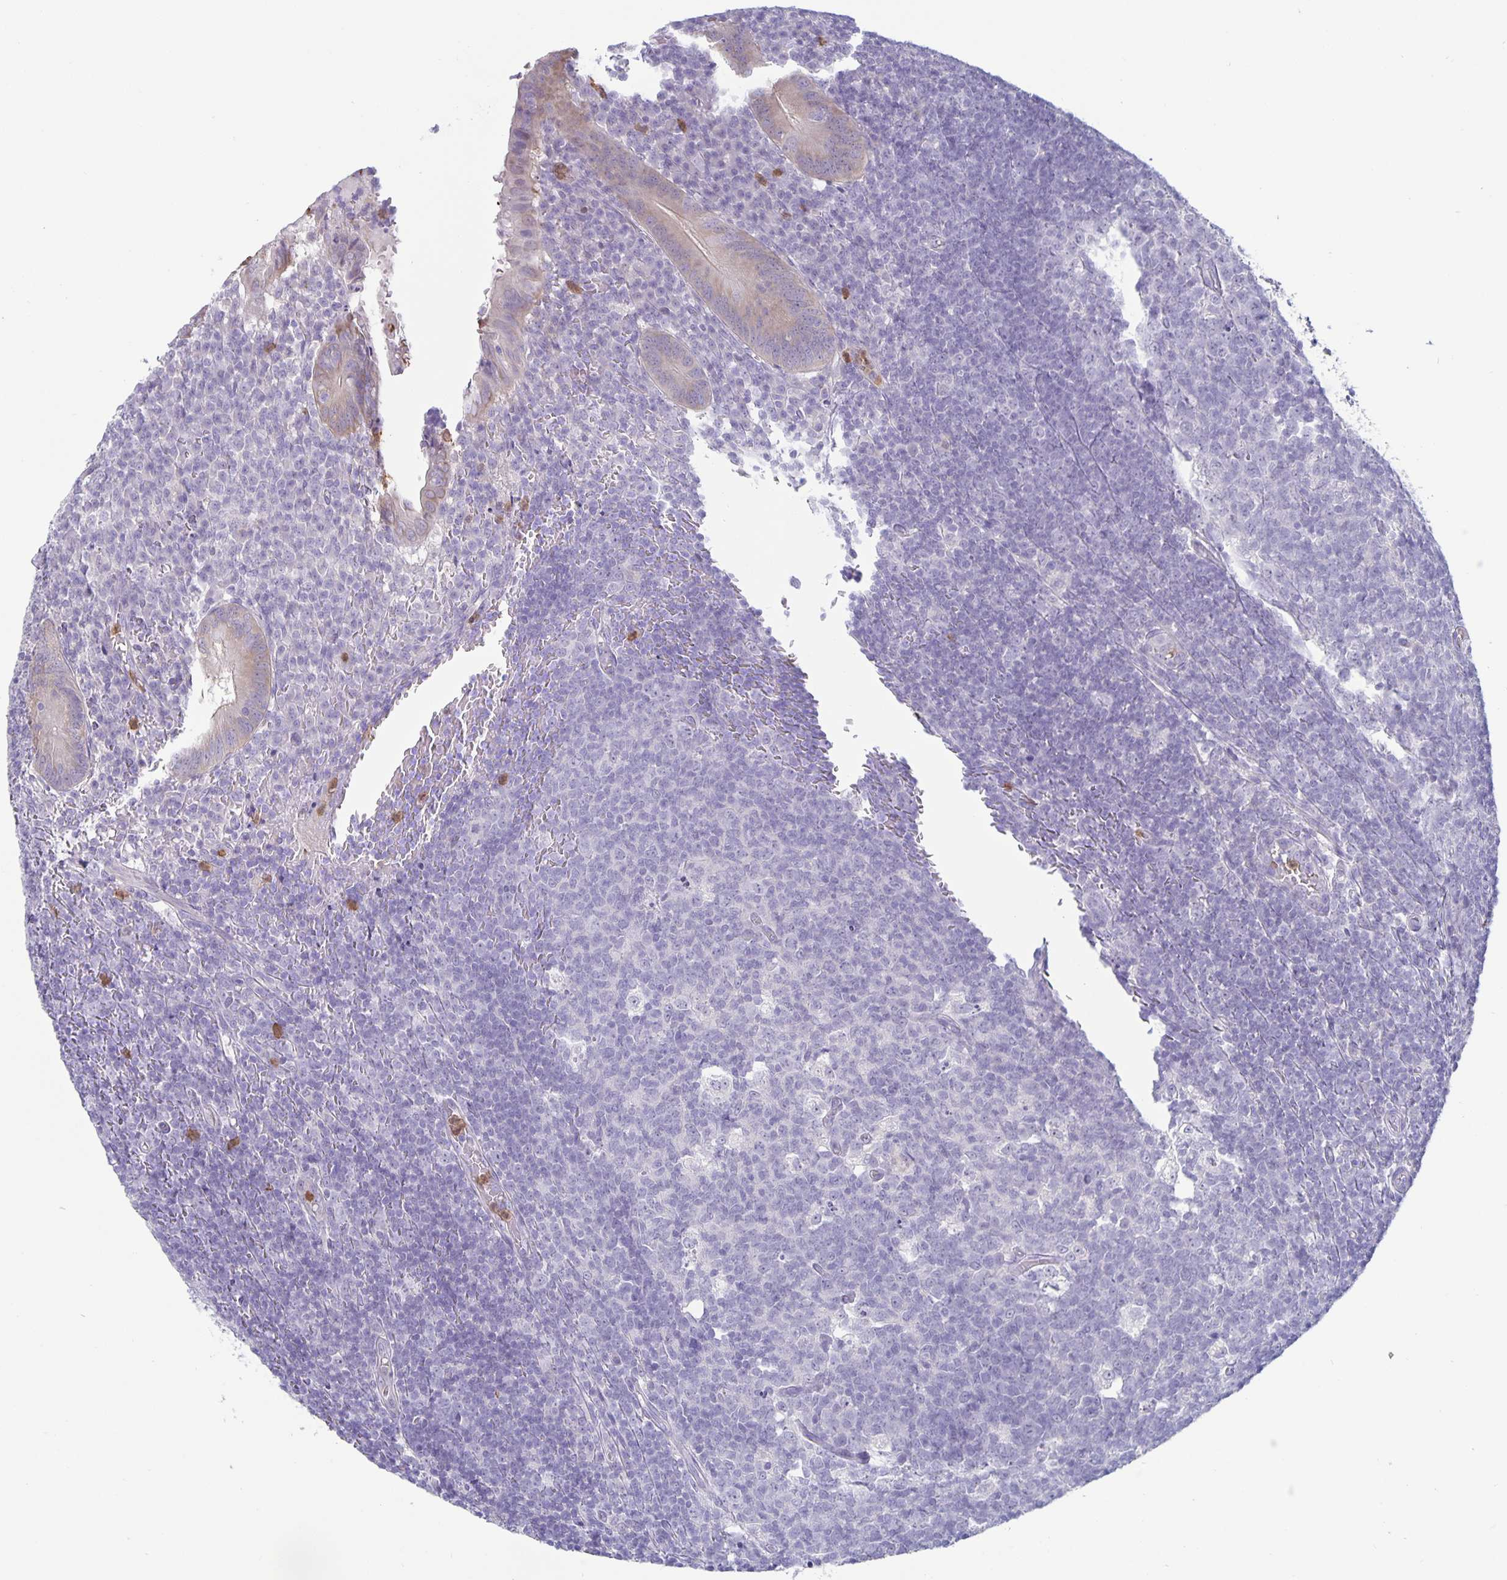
{"staining": {"intensity": "weak", "quantity": "25%-75%", "location": "cytoplasmic/membranous"}, "tissue": "appendix", "cell_type": "Glandular cells", "image_type": "normal", "snomed": [{"axis": "morphology", "description": "Normal tissue, NOS"}, {"axis": "topography", "description": "Appendix"}], "caption": "Normal appendix displays weak cytoplasmic/membranous expression in approximately 25%-75% of glandular cells, visualized by immunohistochemistry. (DAB IHC with brightfield microscopy, high magnification).", "gene": "PLCB3", "patient": {"sex": "male", "age": 18}}